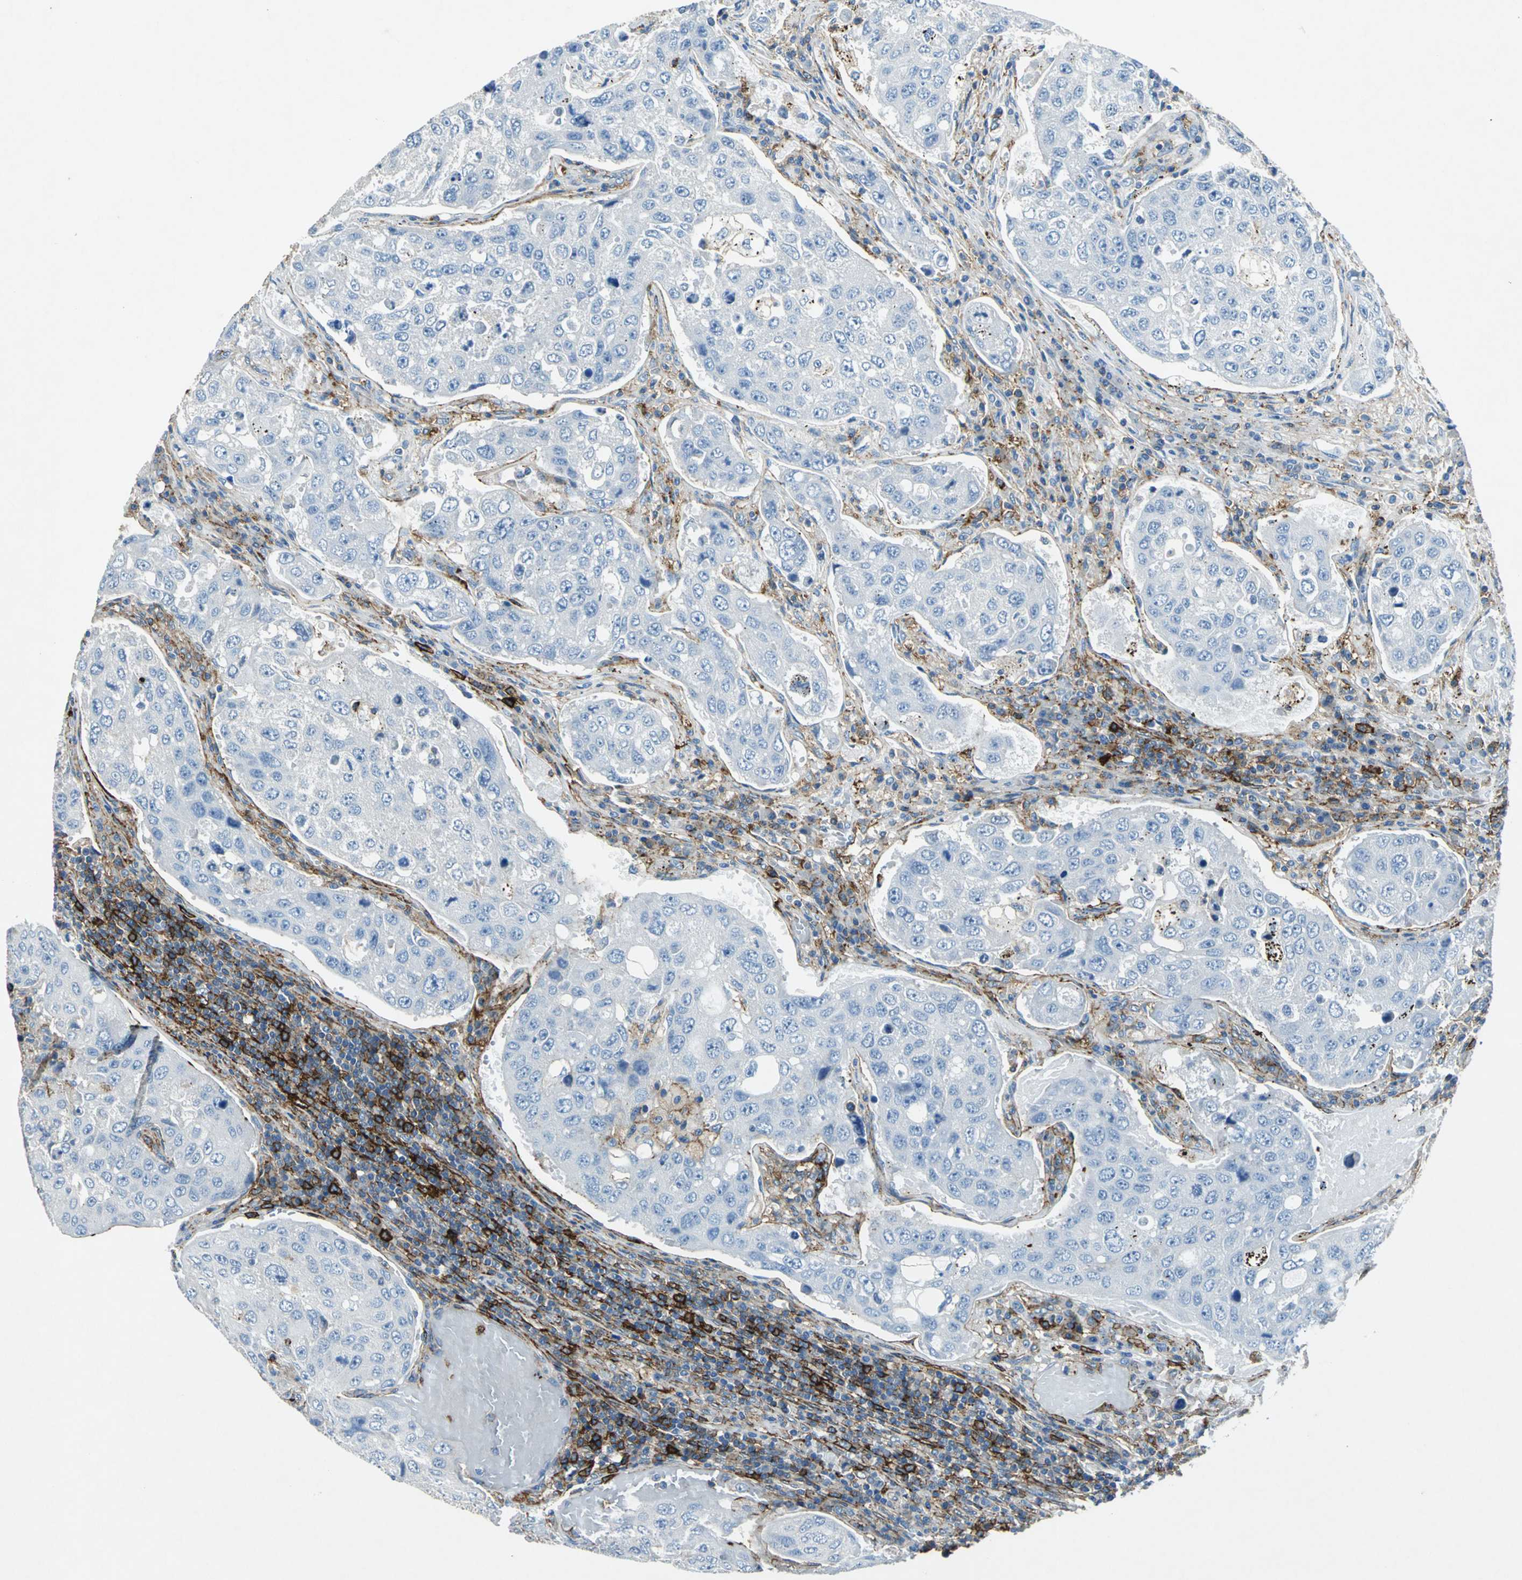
{"staining": {"intensity": "negative", "quantity": "none", "location": "none"}, "tissue": "urothelial cancer", "cell_type": "Tumor cells", "image_type": "cancer", "snomed": [{"axis": "morphology", "description": "Urothelial carcinoma, High grade"}, {"axis": "topography", "description": "Lymph node"}, {"axis": "topography", "description": "Urinary bladder"}], "caption": "Photomicrograph shows no protein positivity in tumor cells of high-grade urothelial carcinoma tissue.", "gene": "RPS13", "patient": {"sex": "male", "age": 51}}